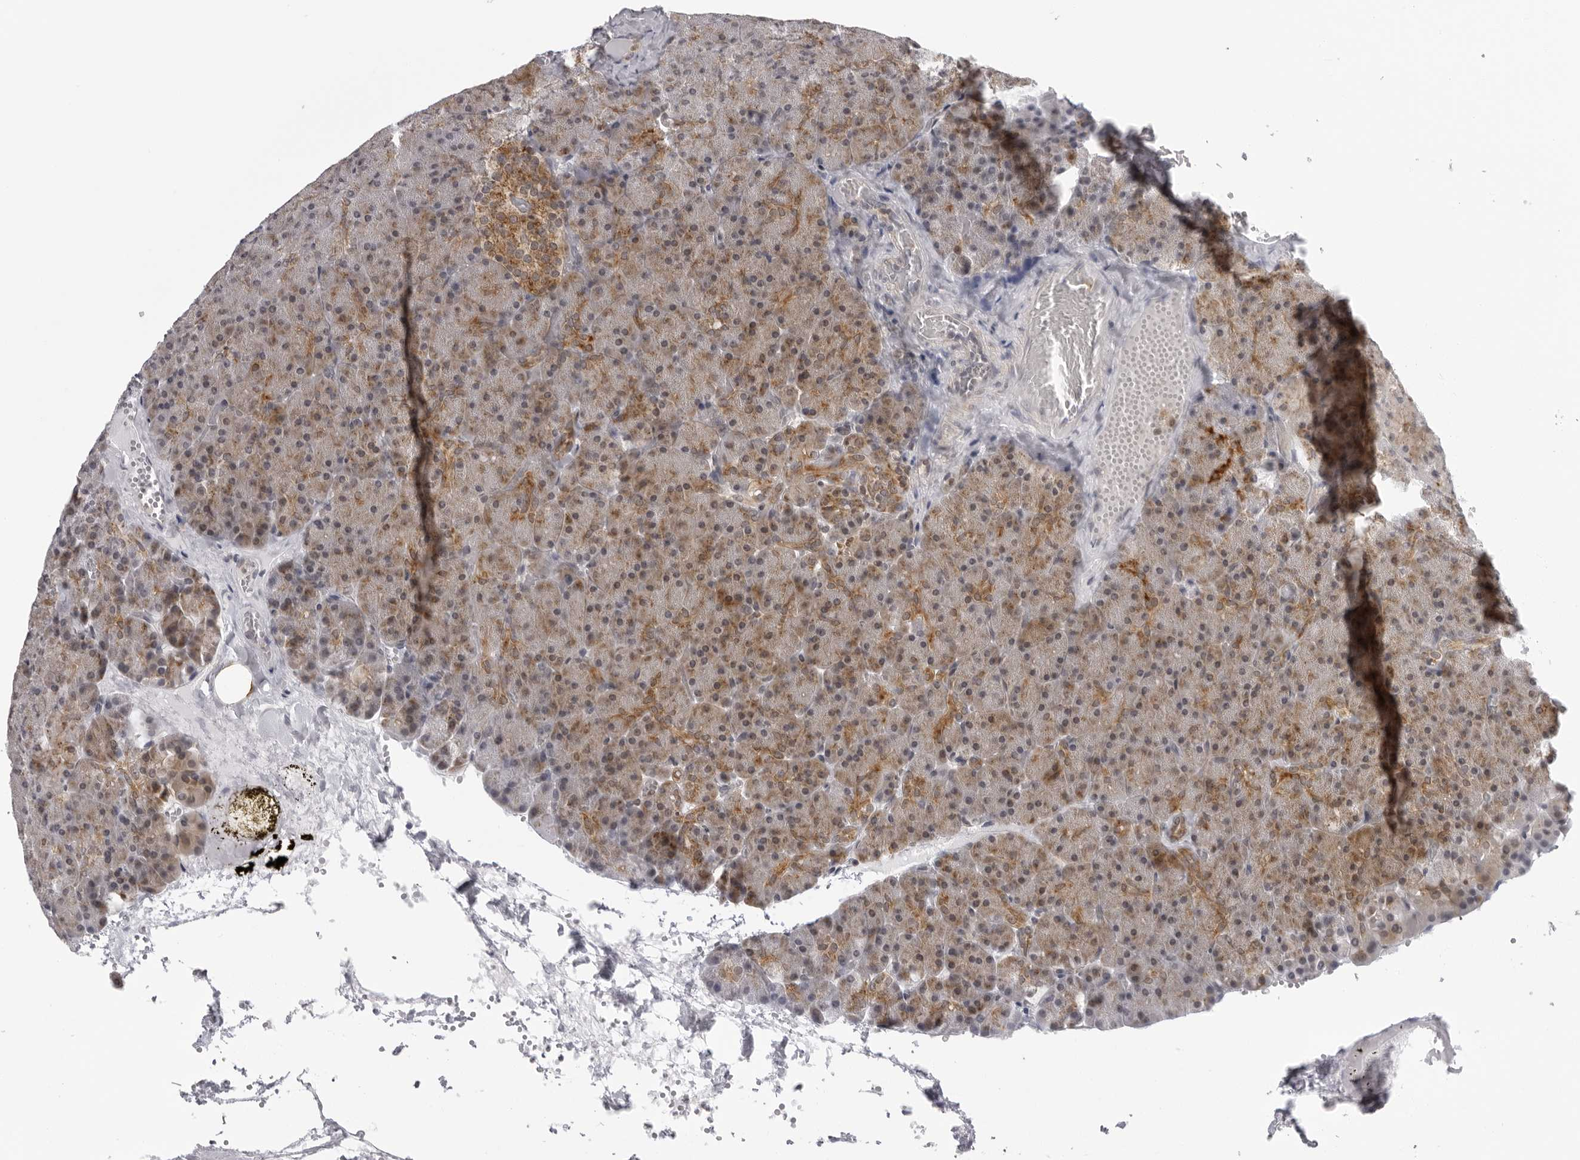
{"staining": {"intensity": "moderate", "quantity": "25%-75%", "location": "cytoplasmic/membranous"}, "tissue": "pancreas", "cell_type": "Exocrine glandular cells", "image_type": "normal", "snomed": [{"axis": "morphology", "description": "Normal tissue, NOS"}, {"axis": "morphology", "description": "Carcinoid, malignant, NOS"}, {"axis": "topography", "description": "Pancreas"}], "caption": "Brown immunohistochemical staining in unremarkable pancreas exhibits moderate cytoplasmic/membranous expression in approximately 25%-75% of exocrine glandular cells. Using DAB (brown) and hematoxylin (blue) stains, captured at high magnification using brightfield microscopy.", "gene": "MRPS15", "patient": {"sex": "female", "age": 35}}